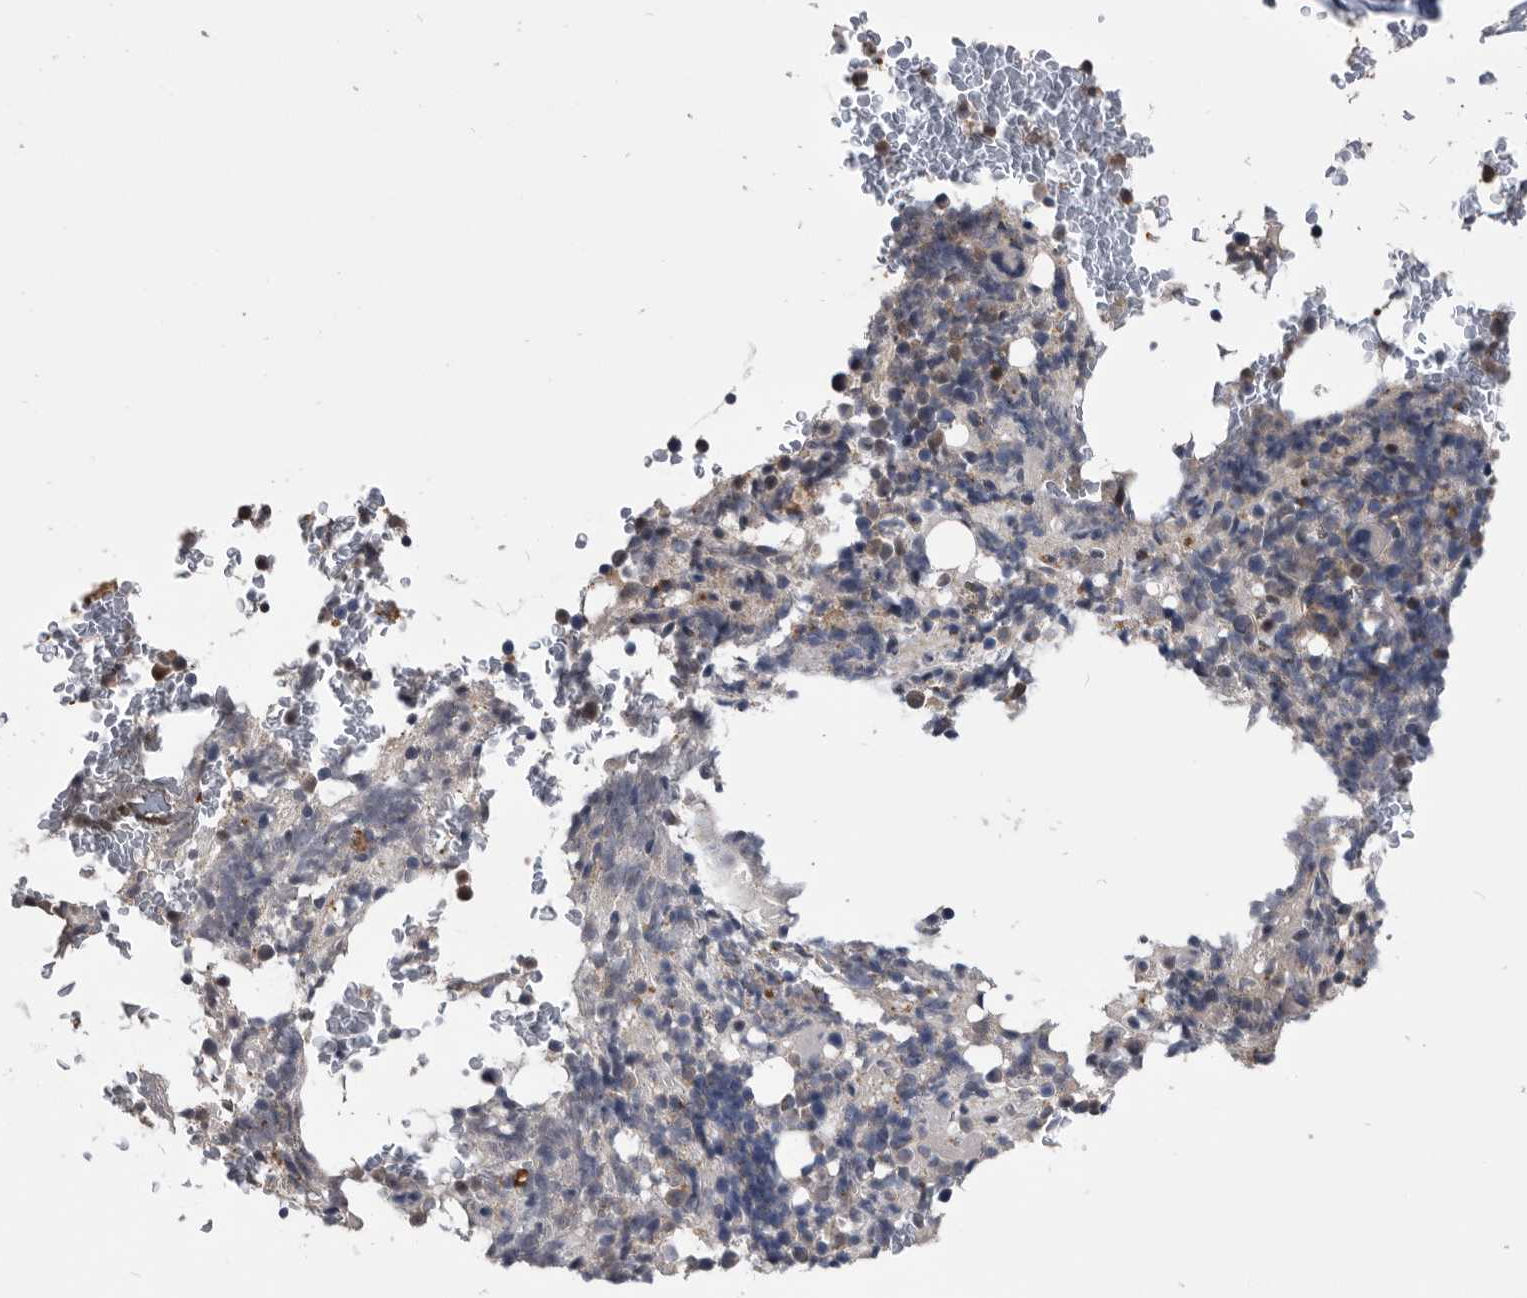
{"staining": {"intensity": "moderate", "quantity": "<25%", "location": "cytoplasmic/membranous"}, "tissue": "bone marrow", "cell_type": "Hematopoietic cells", "image_type": "normal", "snomed": [{"axis": "morphology", "description": "Normal tissue, NOS"}, {"axis": "topography", "description": "Bone marrow"}], "caption": "Benign bone marrow was stained to show a protein in brown. There is low levels of moderate cytoplasmic/membranous staining in approximately <25% of hematopoietic cells. (brown staining indicates protein expression, while blue staining denotes nuclei).", "gene": "PDXK", "patient": {"sex": "male", "age": 58}}